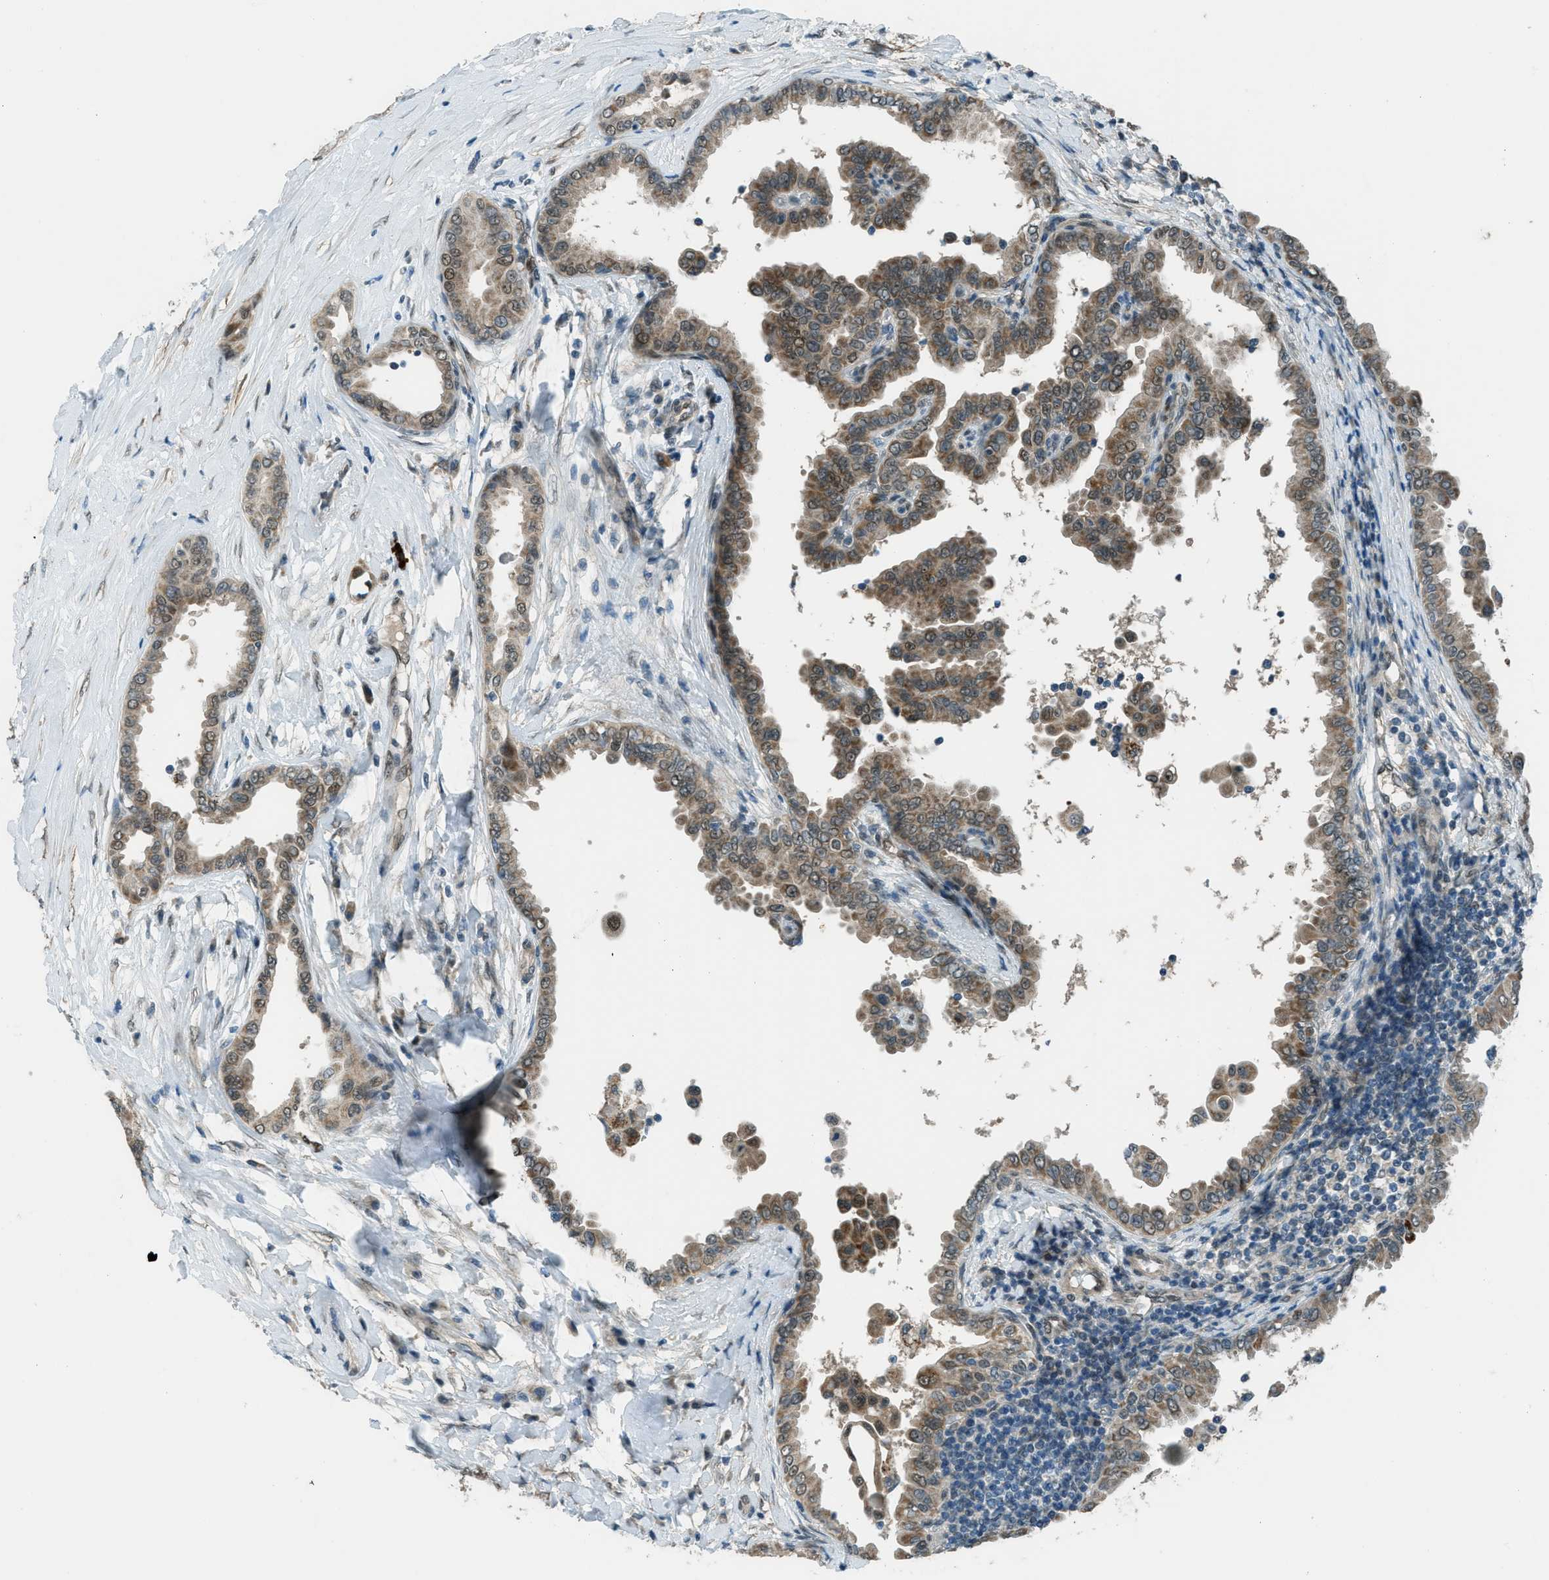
{"staining": {"intensity": "moderate", "quantity": ">75%", "location": "cytoplasmic/membranous"}, "tissue": "thyroid cancer", "cell_type": "Tumor cells", "image_type": "cancer", "snomed": [{"axis": "morphology", "description": "Papillary adenocarcinoma, NOS"}, {"axis": "topography", "description": "Thyroid gland"}], "caption": "Thyroid cancer stained with DAB (3,3'-diaminobenzidine) immunohistochemistry shows medium levels of moderate cytoplasmic/membranous expression in about >75% of tumor cells.", "gene": "NPEPL1", "patient": {"sex": "male", "age": 33}}